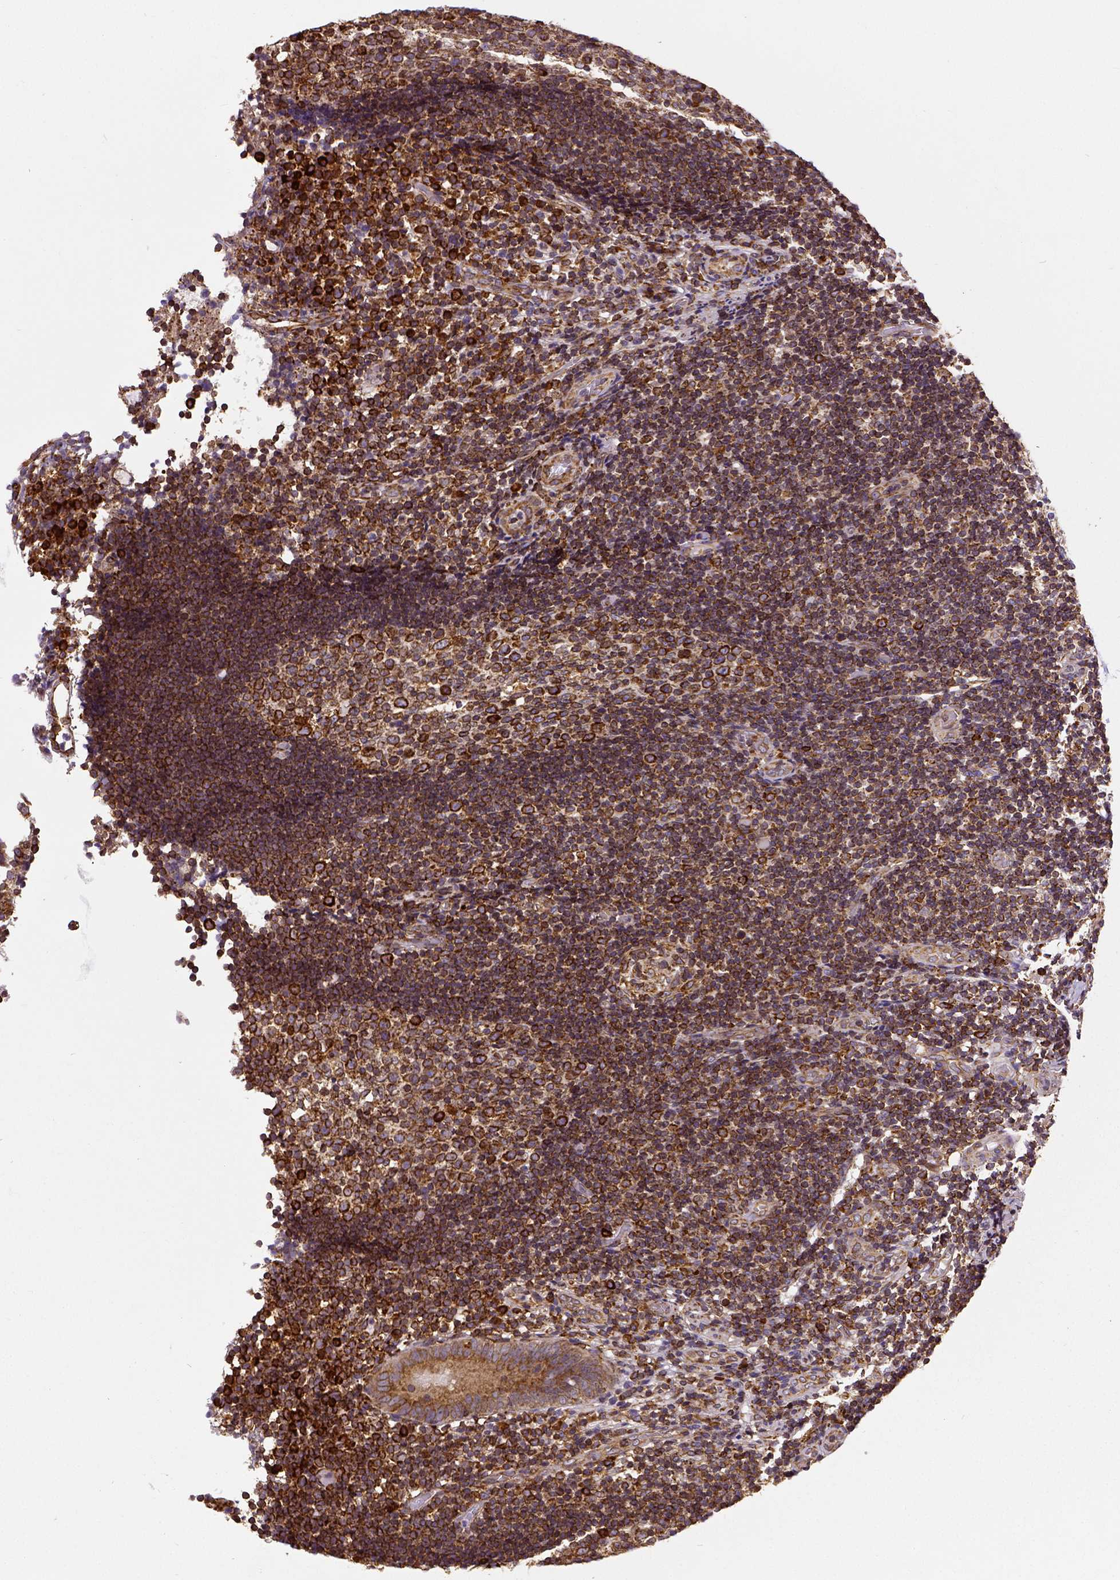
{"staining": {"intensity": "strong", "quantity": ">75%", "location": "cytoplasmic/membranous"}, "tissue": "appendix", "cell_type": "Glandular cells", "image_type": "normal", "snomed": [{"axis": "morphology", "description": "Normal tissue, NOS"}, {"axis": "topography", "description": "Appendix"}], "caption": "There is high levels of strong cytoplasmic/membranous positivity in glandular cells of normal appendix, as demonstrated by immunohistochemical staining (brown color).", "gene": "MTDH", "patient": {"sex": "female", "age": 32}}